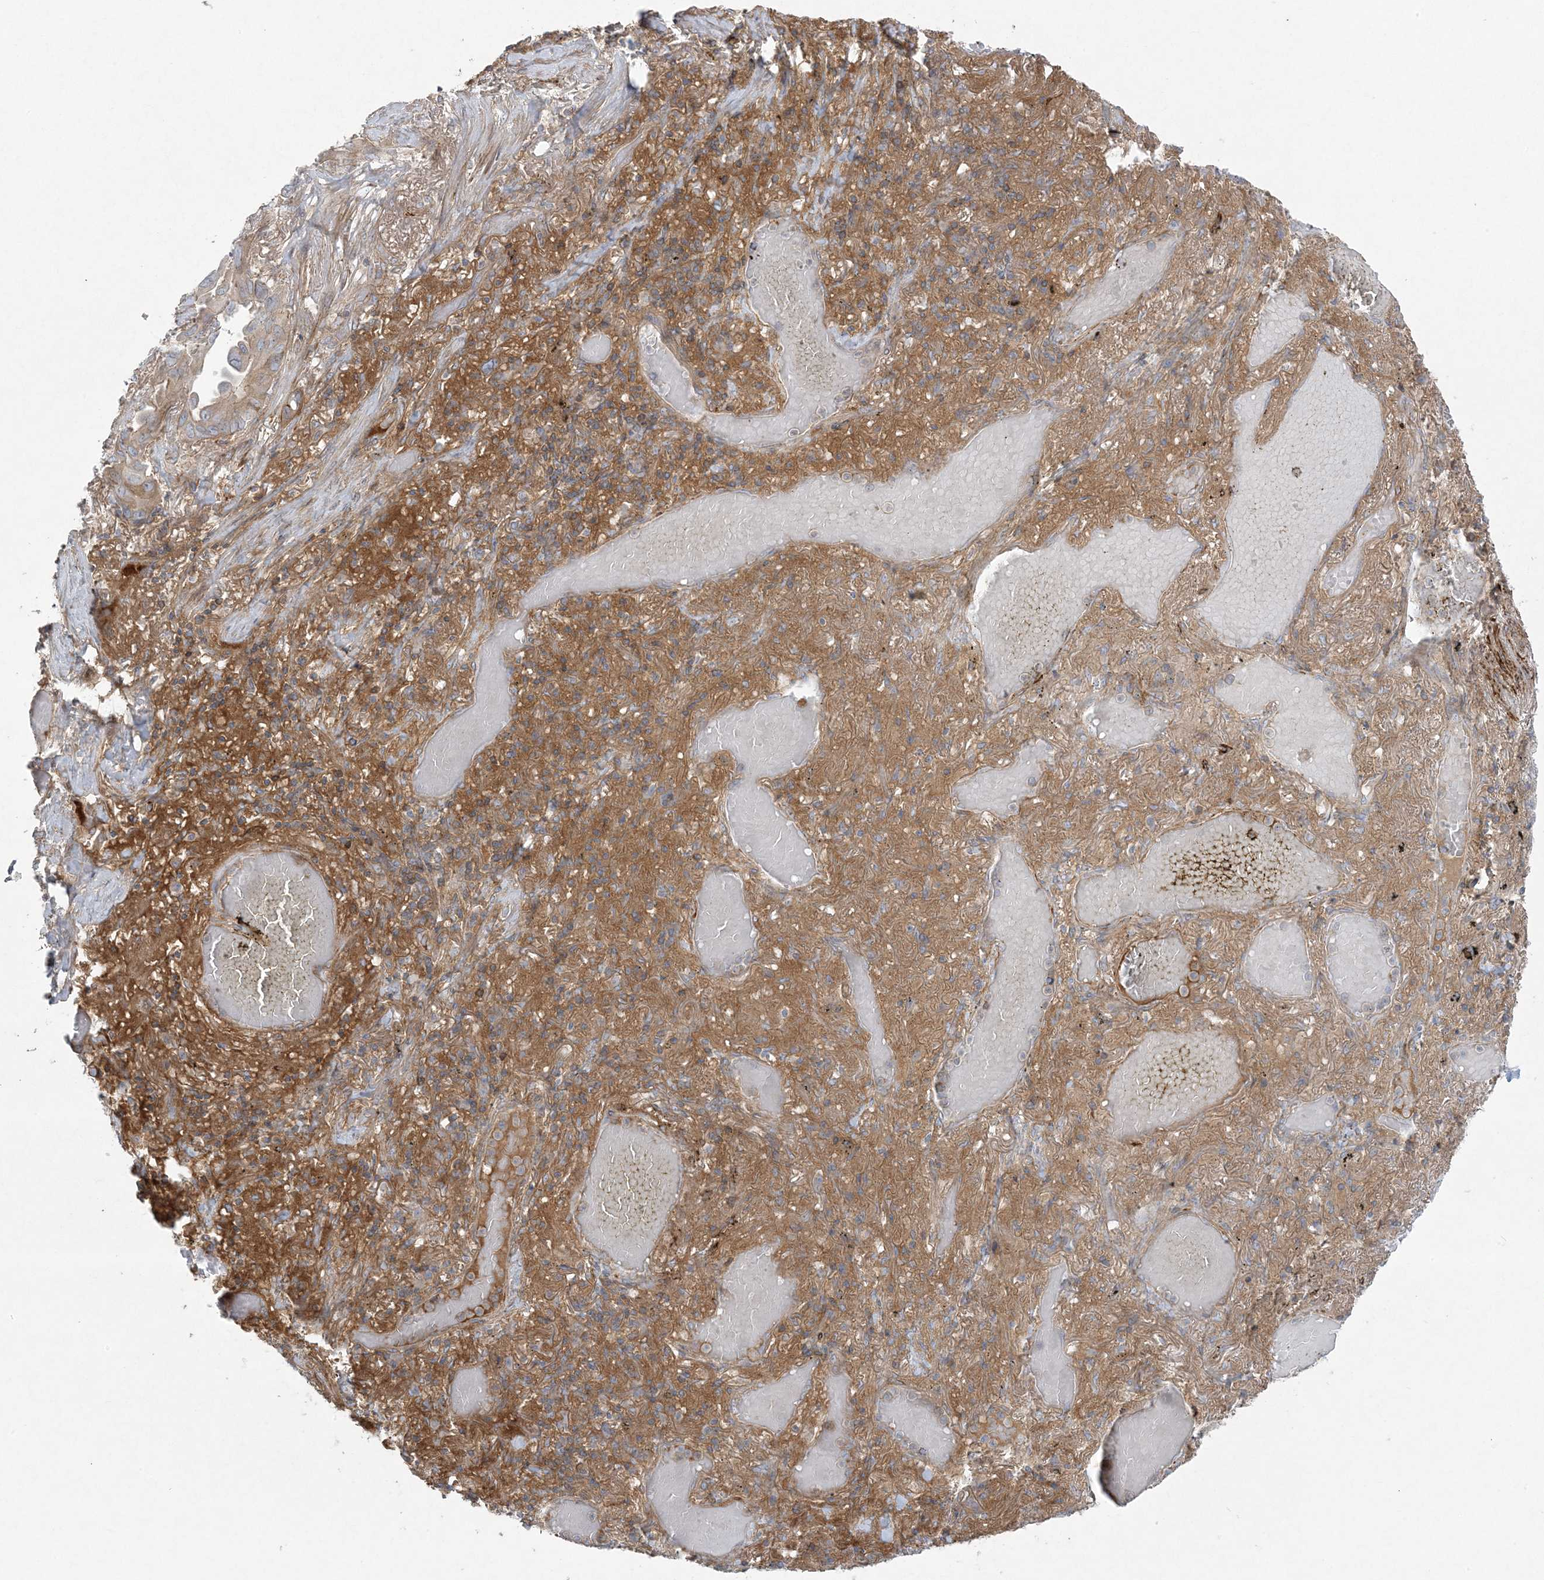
{"staining": {"intensity": "moderate", "quantity": "<25%", "location": "cytoplasmic/membranous"}, "tissue": "lung cancer", "cell_type": "Tumor cells", "image_type": "cancer", "snomed": [{"axis": "morphology", "description": "Adenocarcinoma, NOS"}, {"axis": "topography", "description": "Lung"}], "caption": "A photomicrograph of lung cancer (adenocarcinoma) stained for a protein shows moderate cytoplasmic/membranous brown staining in tumor cells. (DAB = brown stain, brightfield microscopy at high magnification).", "gene": "PIK3R4", "patient": {"sex": "male", "age": 64}}